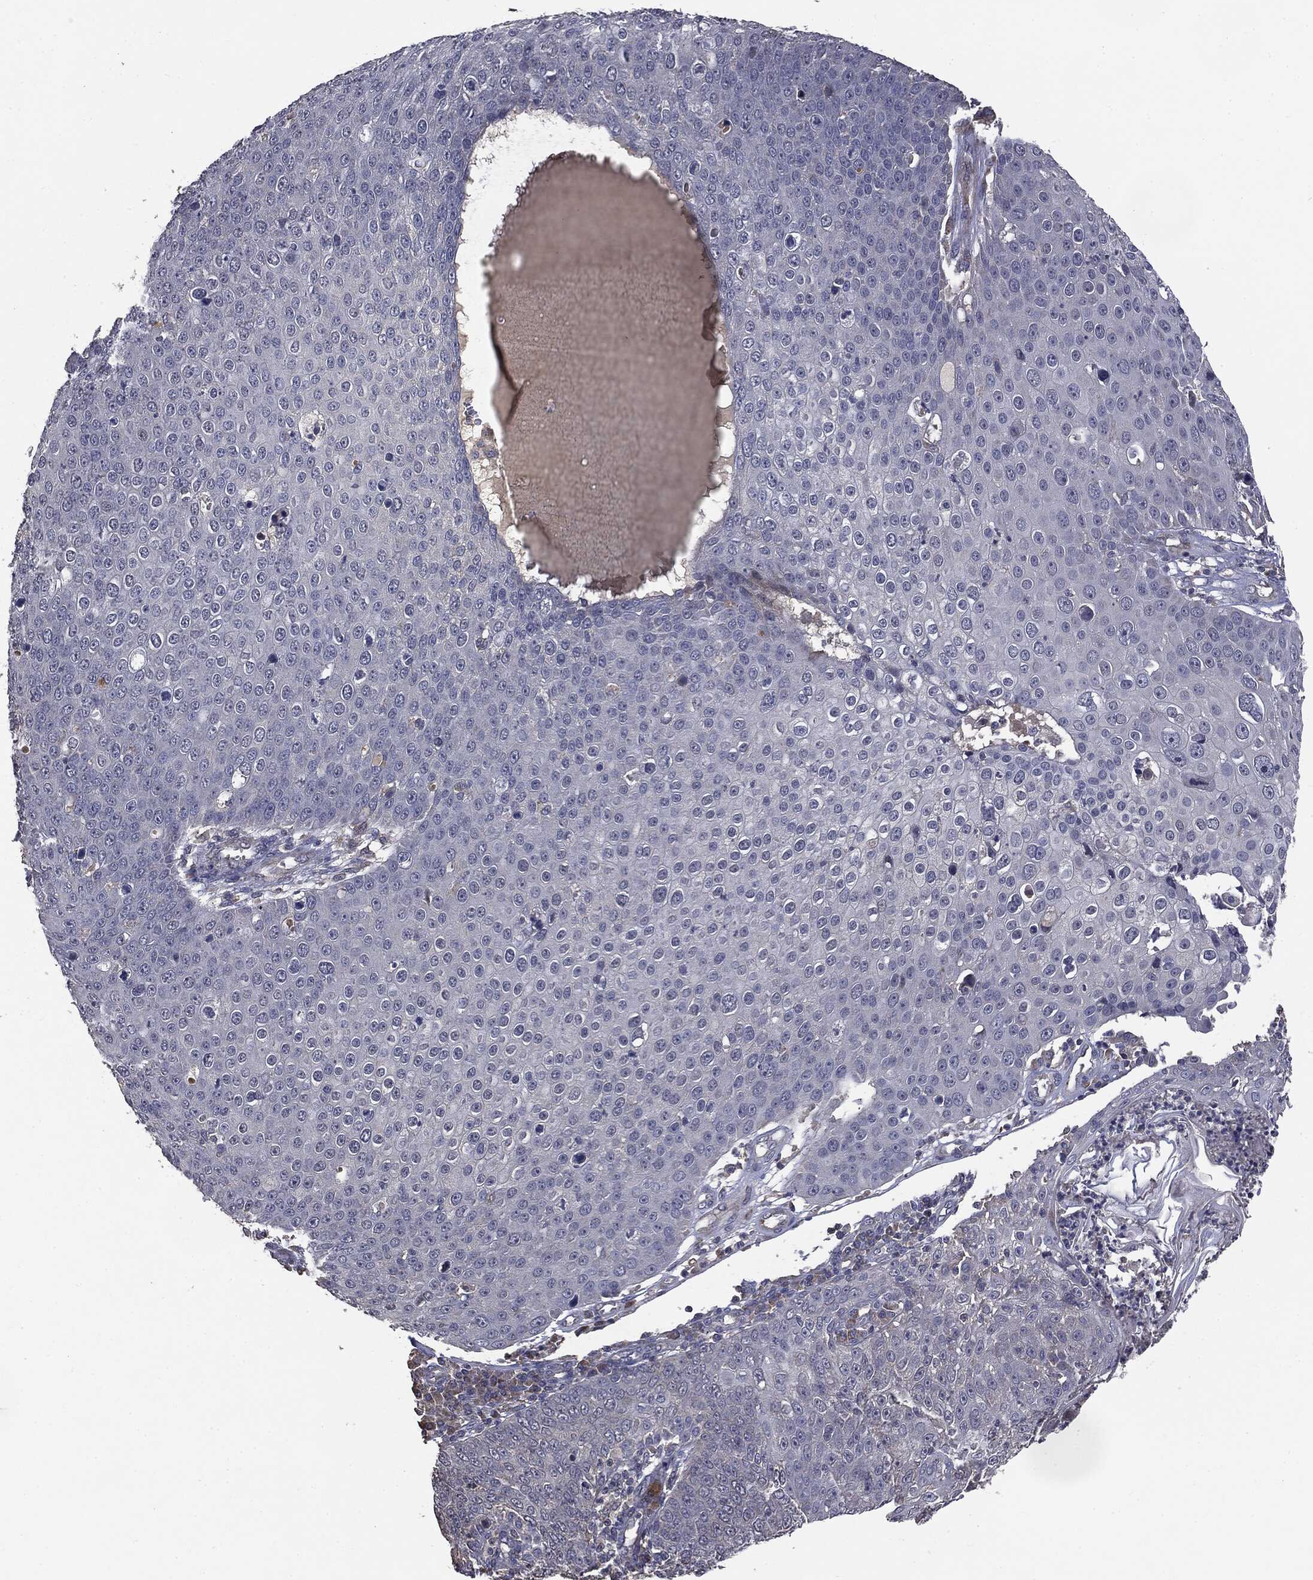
{"staining": {"intensity": "negative", "quantity": "none", "location": "none"}, "tissue": "skin cancer", "cell_type": "Tumor cells", "image_type": "cancer", "snomed": [{"axis": "morphology", "description": "Squamous cell carcinoma, NOS"}, {"axis": "topography", "description": "Skin"}], "caption": "A photomicrograph of skin cancer (squamous cell carcinoma) stained for a protein demonstrates no brown staining in tumor cells.", "gene": "MTOR", "patient": {"sex": "male", "age": 71}}